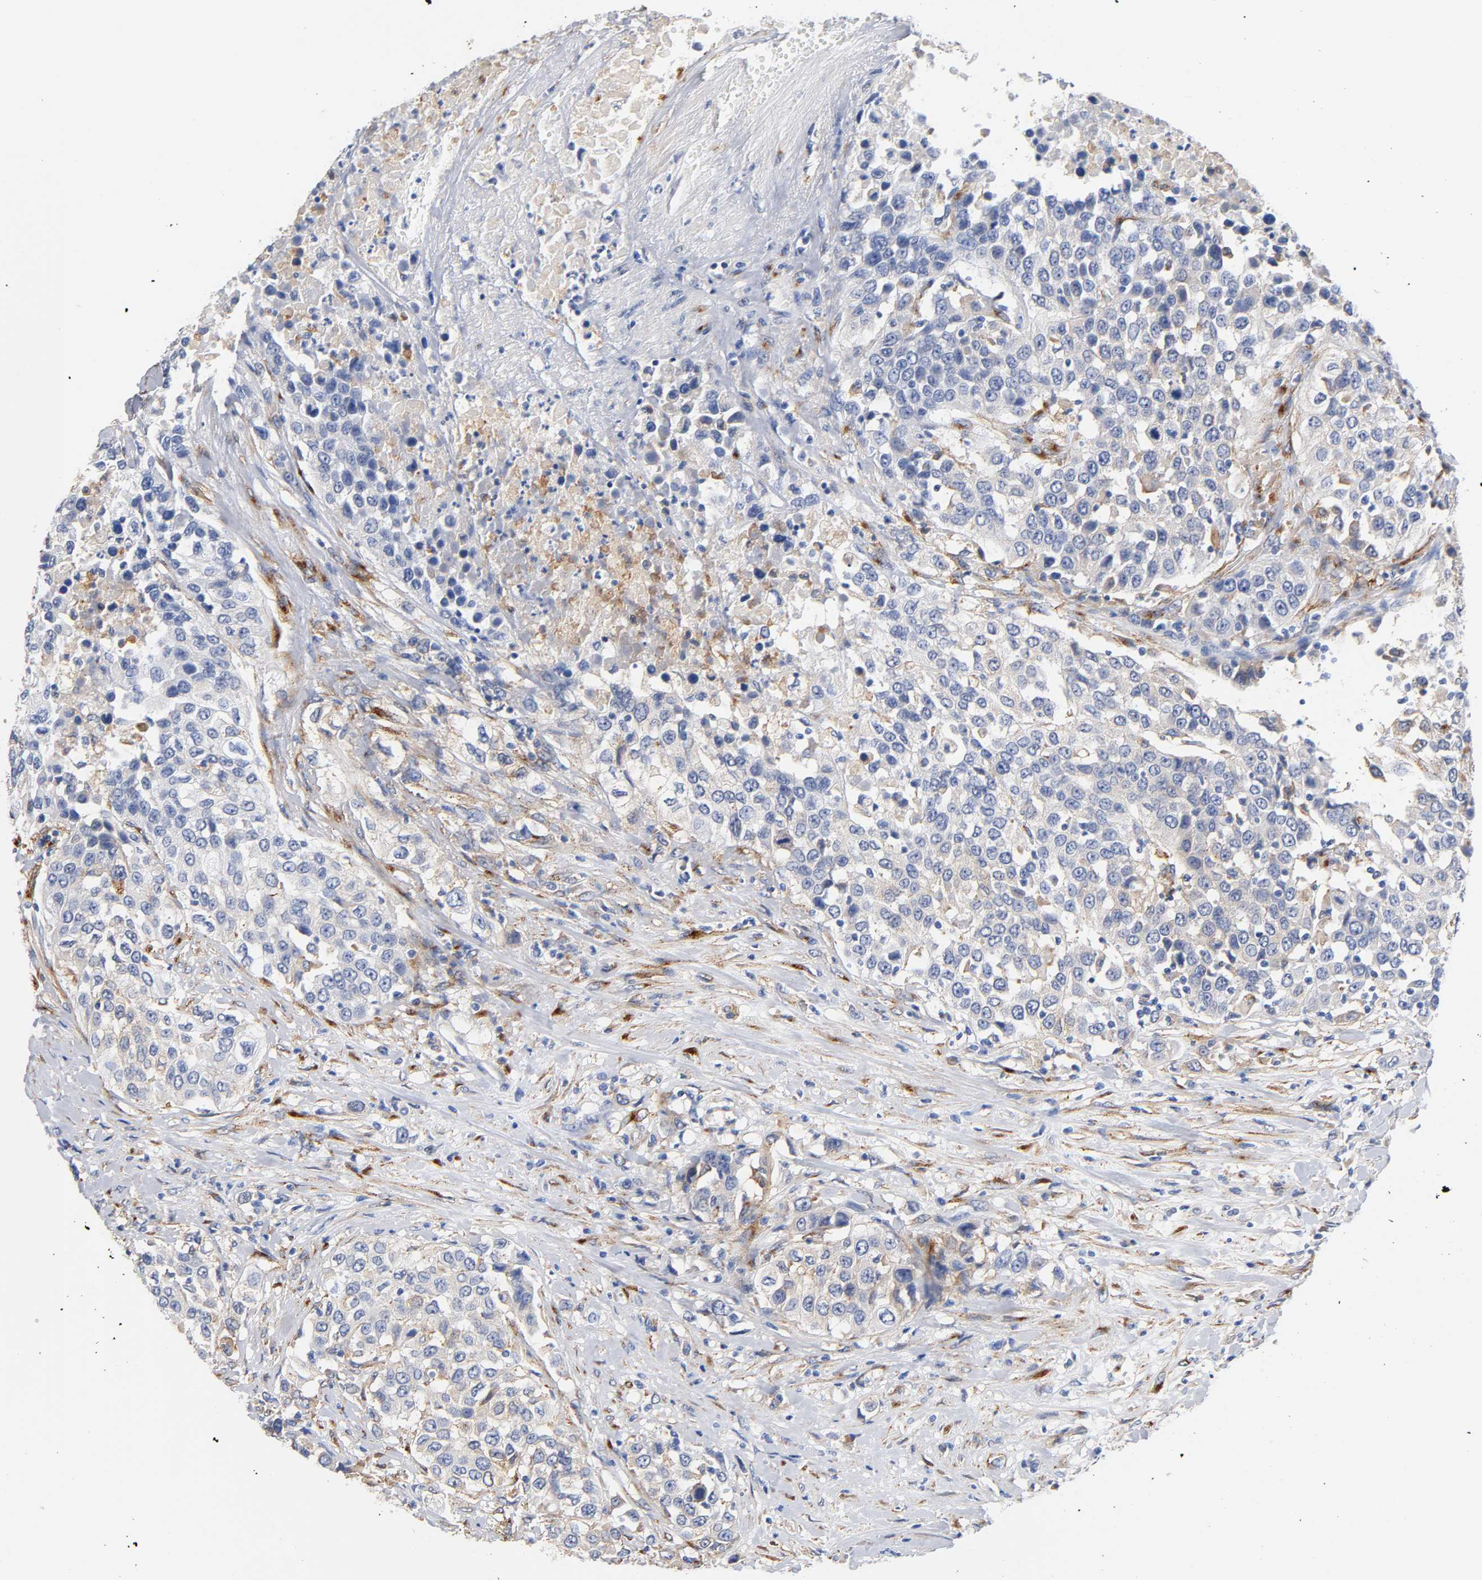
{"staining": {"intensity": "negative", "quantity": "none", "location": "none"}, "tissue": "urothelial cancer", "cell_type": "Tumor cells", "image_type": "cancer", "snomed": [{"axis": "morphology", "description": "Urothelial carcinoma, High grade"}, {"axis": "topography", "description": "Urinary bladder"}], "caption": "Tumor cells are negative for protein expression in human high-grade urothelial carcinoma.", "gene": "LRP1", "patient": {"sex": "female", "age": 80}}